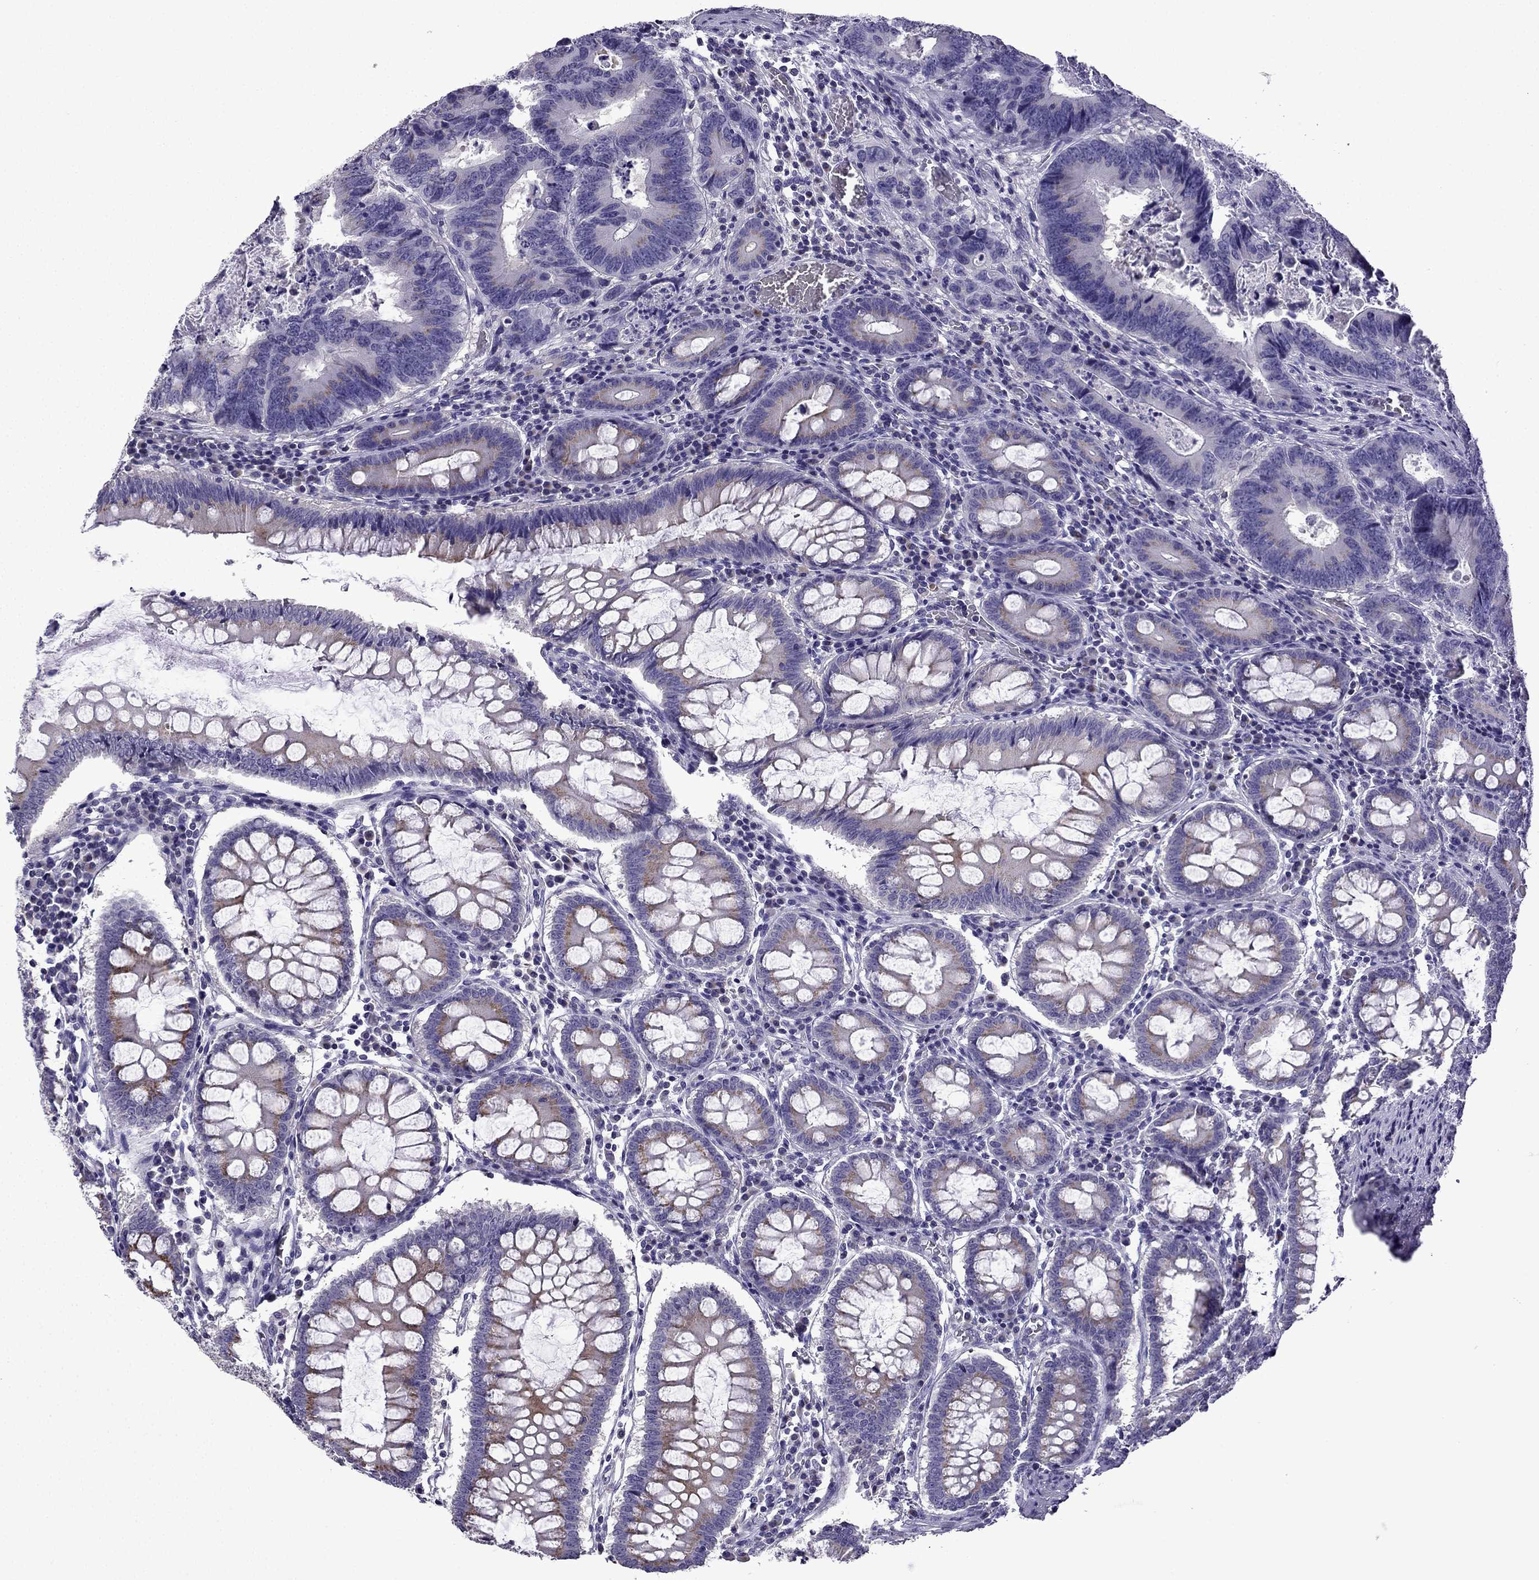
{"staining": {"intensity": "weak", "quantity": "<25%", "location": "cytoplasmic/membranous"}, "tissue": "colorectal cancer", "cell_type": "Tumor cells", "image_type": "cancer", "snomed": [{"axis": "morphology", "description": "Adenocarcinoma, NOS"}, {"axis": "topography", "description": "Colon"}], "caption": "Photomicrograph shows no protein expression in tumor cells of colorectal adenocarcinoma tissue.", "gene": "TTN", "patient": {"sex": "female", "age": 82}}